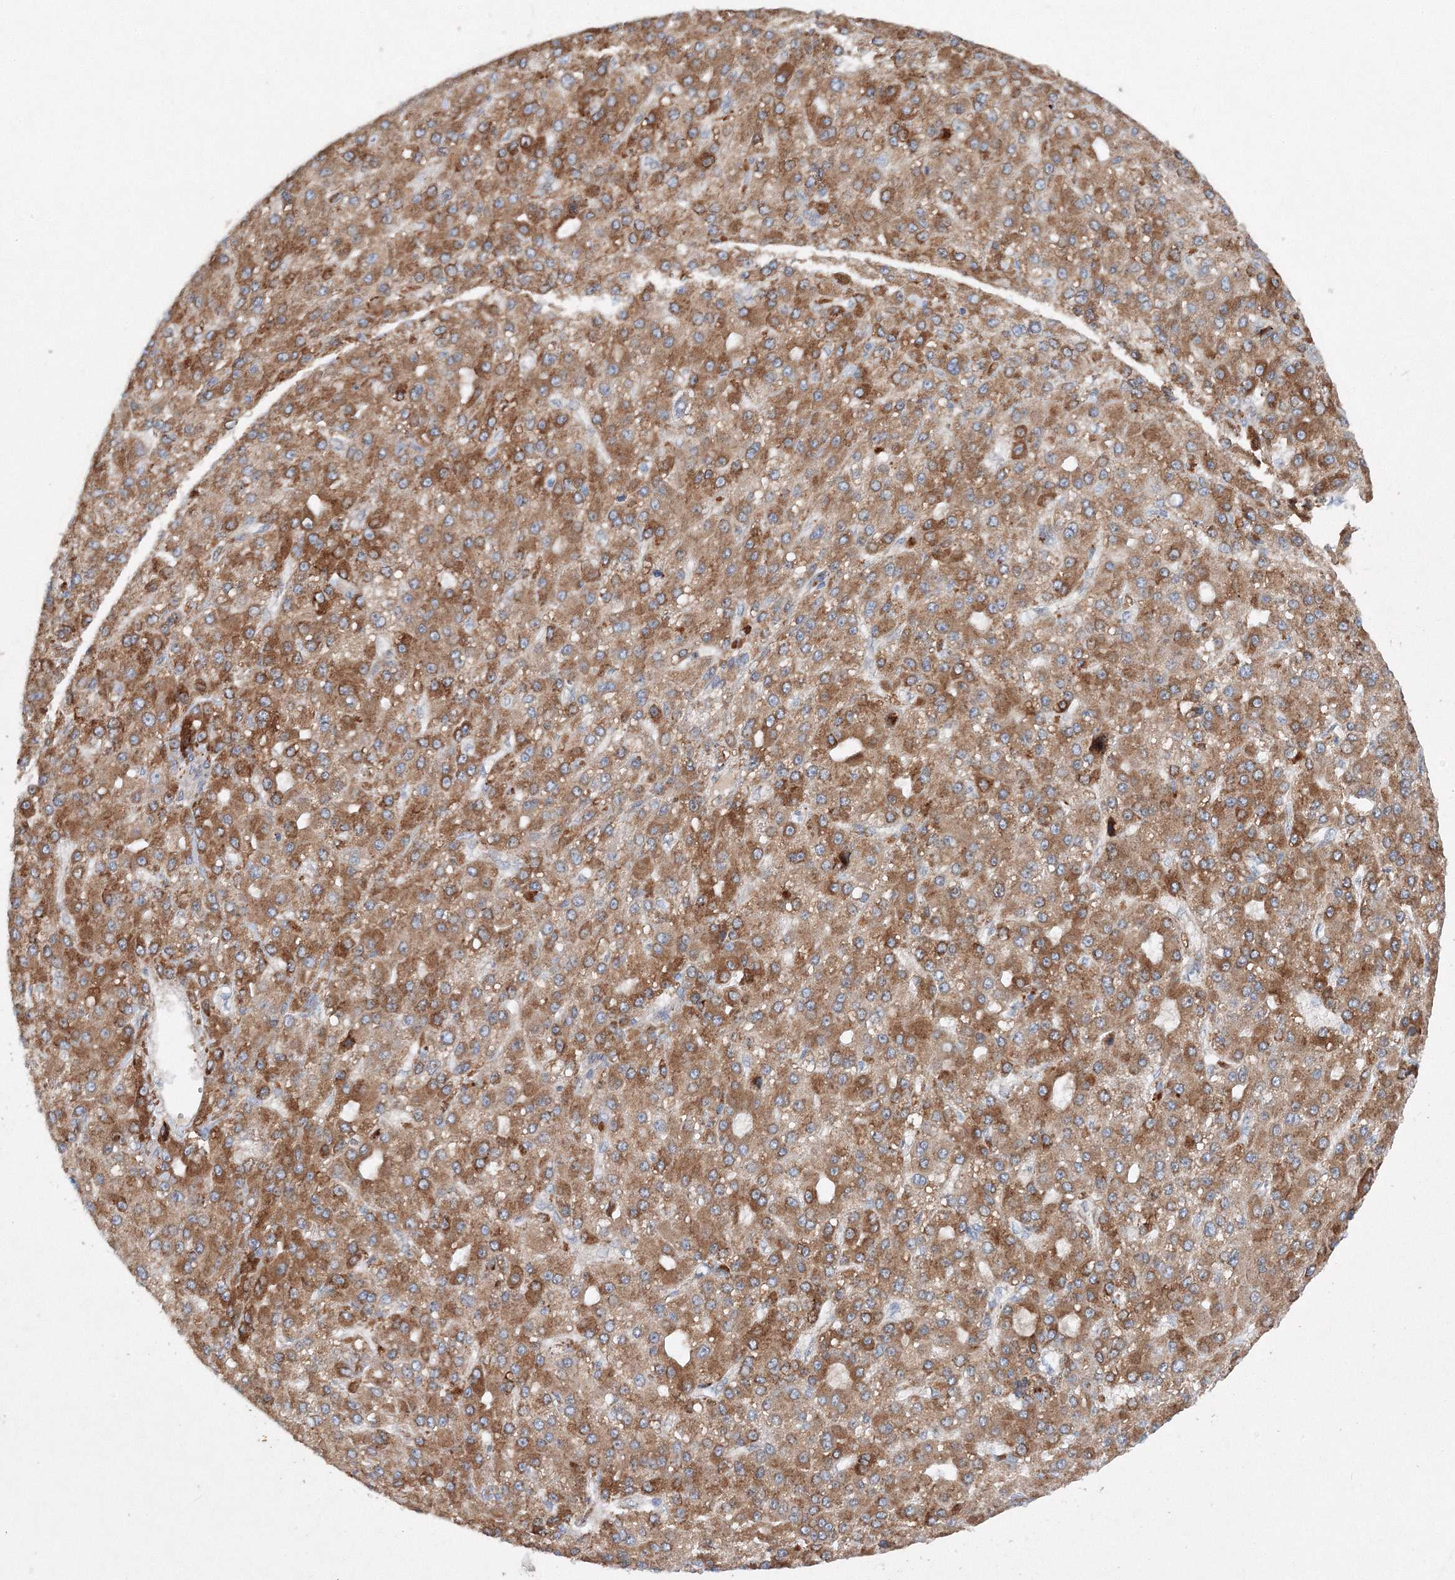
{"staining": {"intensity": "moderate", "quantity": ">75%", "location": "cytoplasmic/membranous"}, "tissue": "liver cancer", "cell_type": "Tumor cells", "image_type": "cancer", "snomed": [{"axis": "morphology", "description": "Carcinoma, Hepatocellular, NOS"}, {"axis": "topography", "description": "Liver"}], "caption": "Moderate cytoplasmic/membranous staining for a protein is seen in about >75% of tumor cells of liver hepatocellular carcinoma using immunohistochemistry (IHC).", "gene": "SLC36A1", "patient": {"sex": "male", "age": 67}}